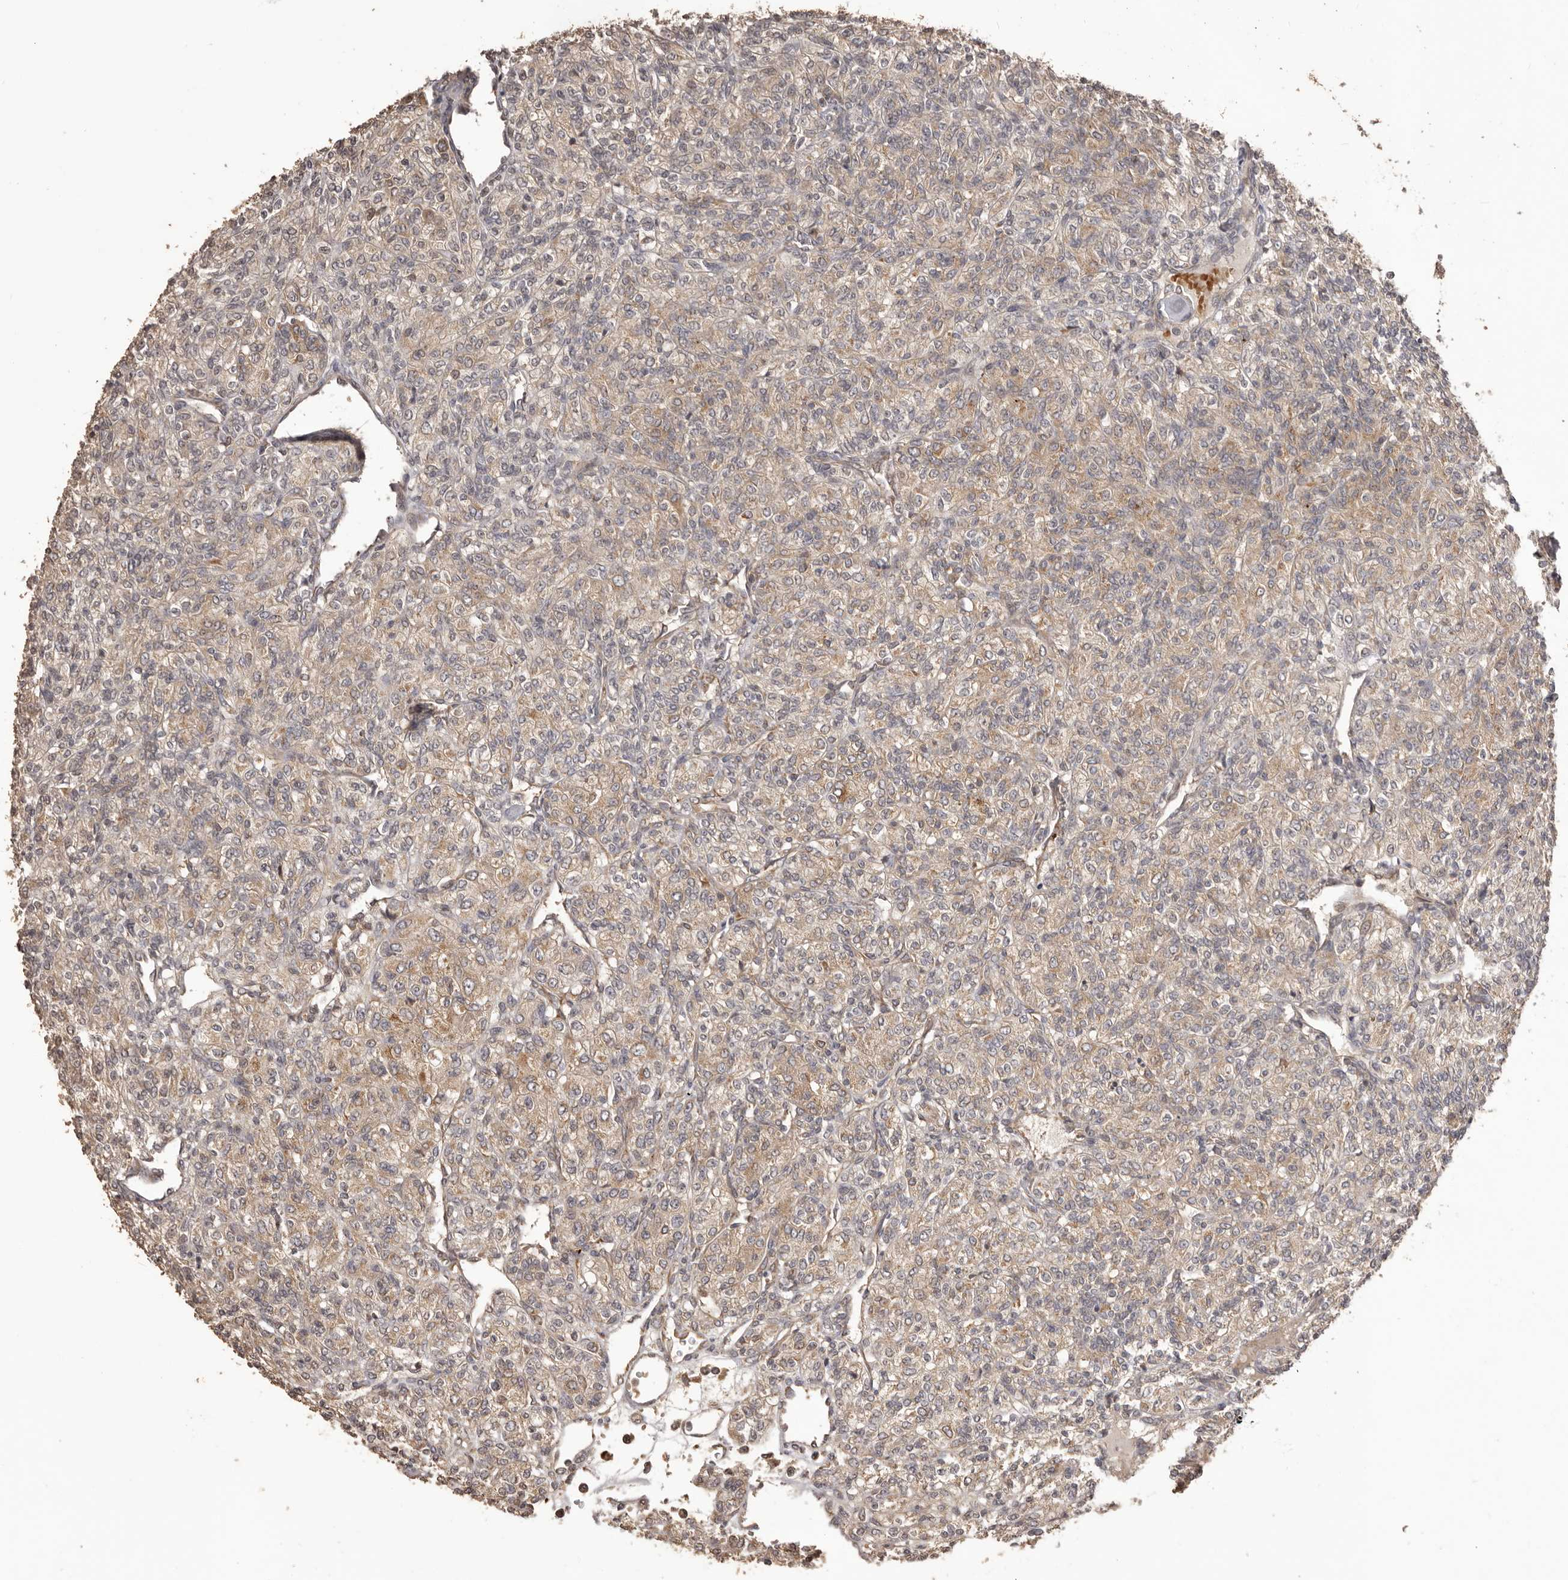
{"staining": {"intensity": "weak", "quantity": ">75%", "location": "cytoplasmic/membranous"}, "tissue": "renal cancer", "cell_type": "Tumor cells", "image_type": "cancer", "snomed": [{"axis": "morphology", "description": "Adenocarcinoma, NOS"}, {"axis": "topography", "description": "Kidney"}], "caption": "DAB (3,3'-diaminobenzidine) immunohistochemical staining of renal cancer reveals weak cytoplasmic/membranous protein positivity in about >75% of tumor cells.", "gene": "QRSL1", "patient": {"sex": "male", "age": 77}}